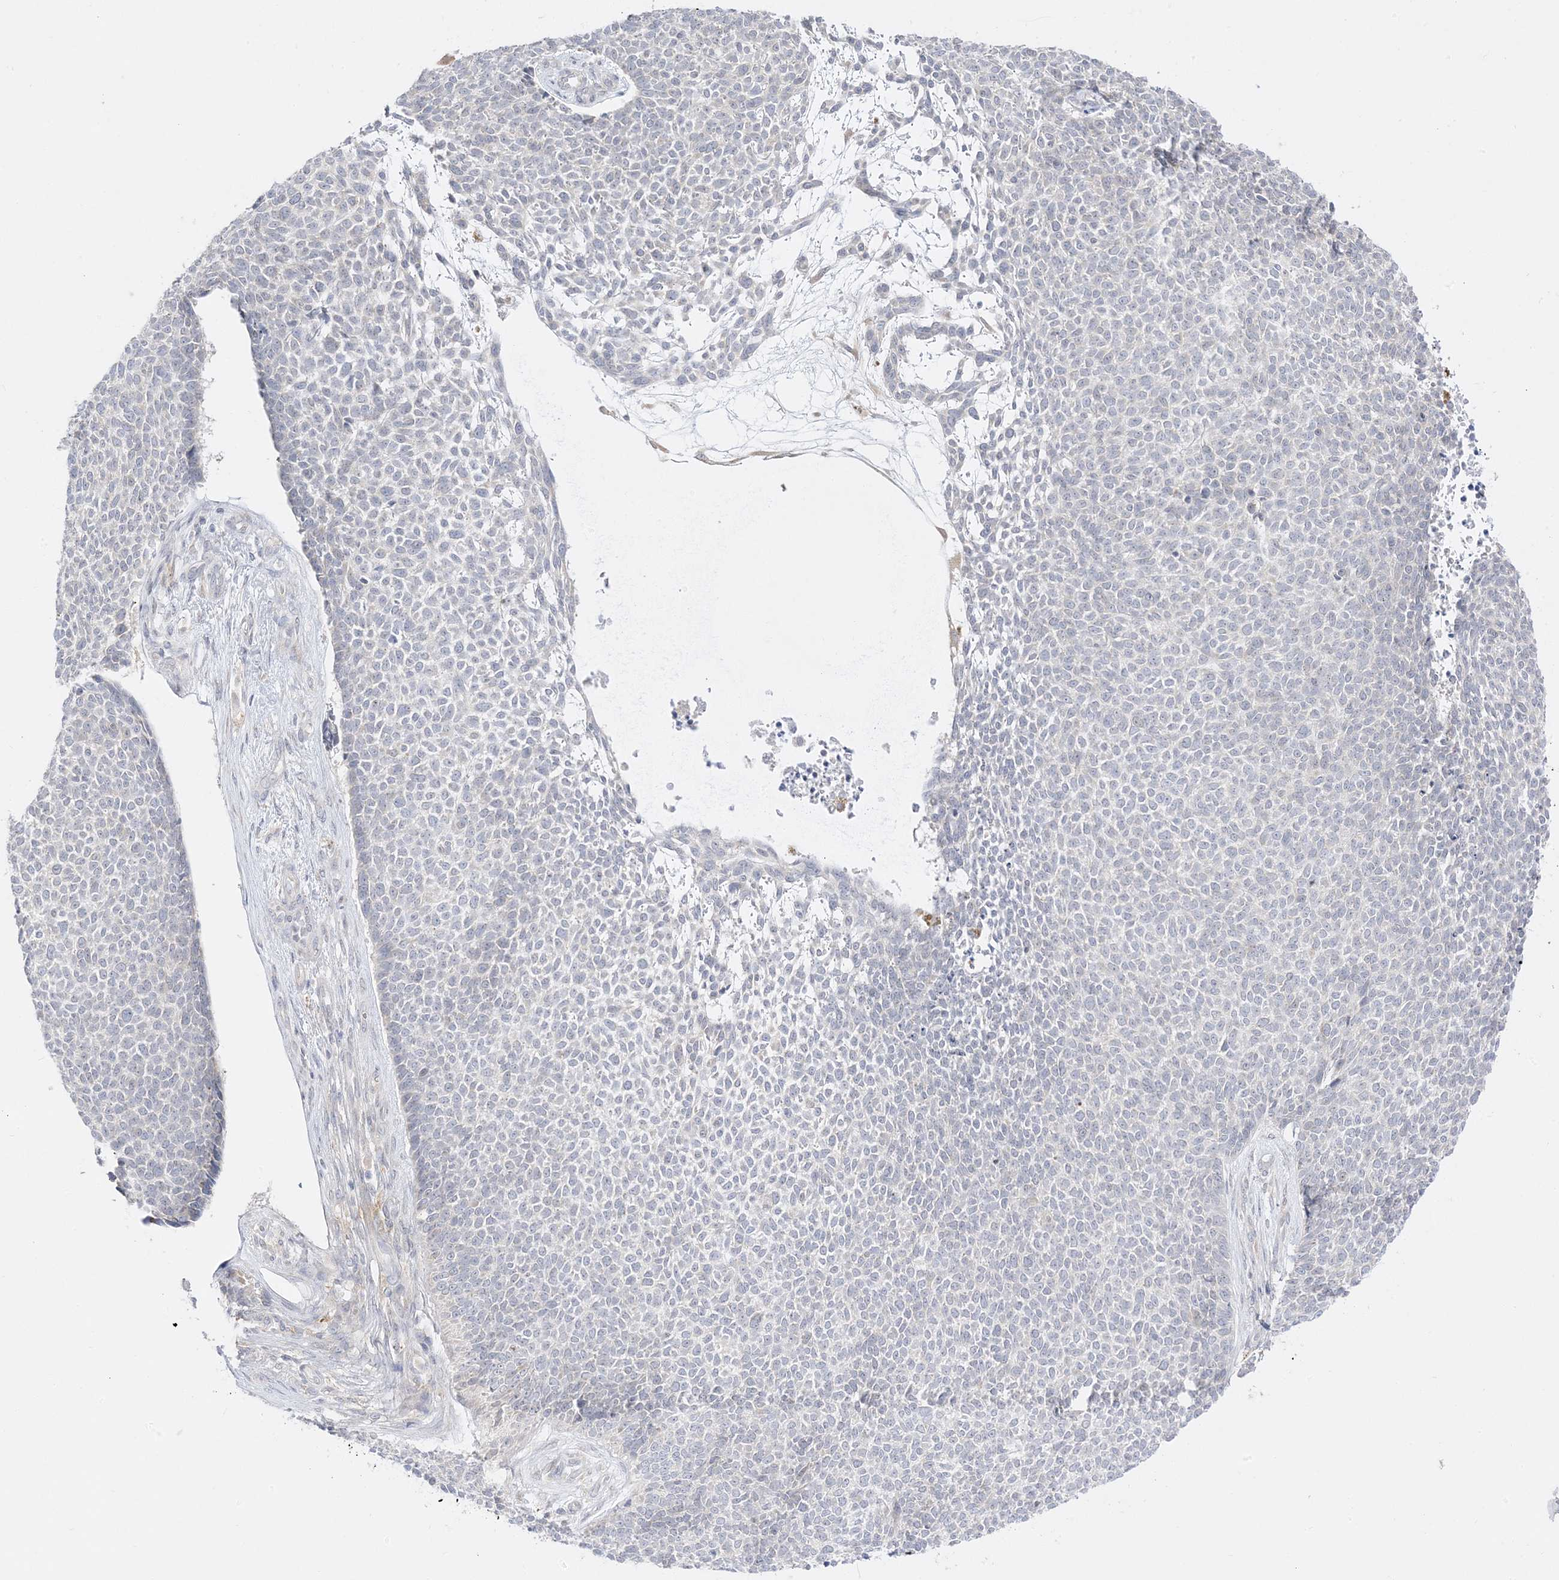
{"staining": {"intensity": "negative", "quantity": "none", "location": "none"}, "tissue": "skin cancer", "cell_type": "Tumor cells", "image_type": "cancer", "snomed": [{"axis": "morphology", "description": "Basal cell carcinoma"}, {"axis": "topography", "description": "Skin"}], "caption": "DAB immunohistochemical staining of skin basal cell carcinoma reveals no significant expression in tumor cells.", "gene": "C2CD2", "patient": {"sex": "female", "age": 84}}